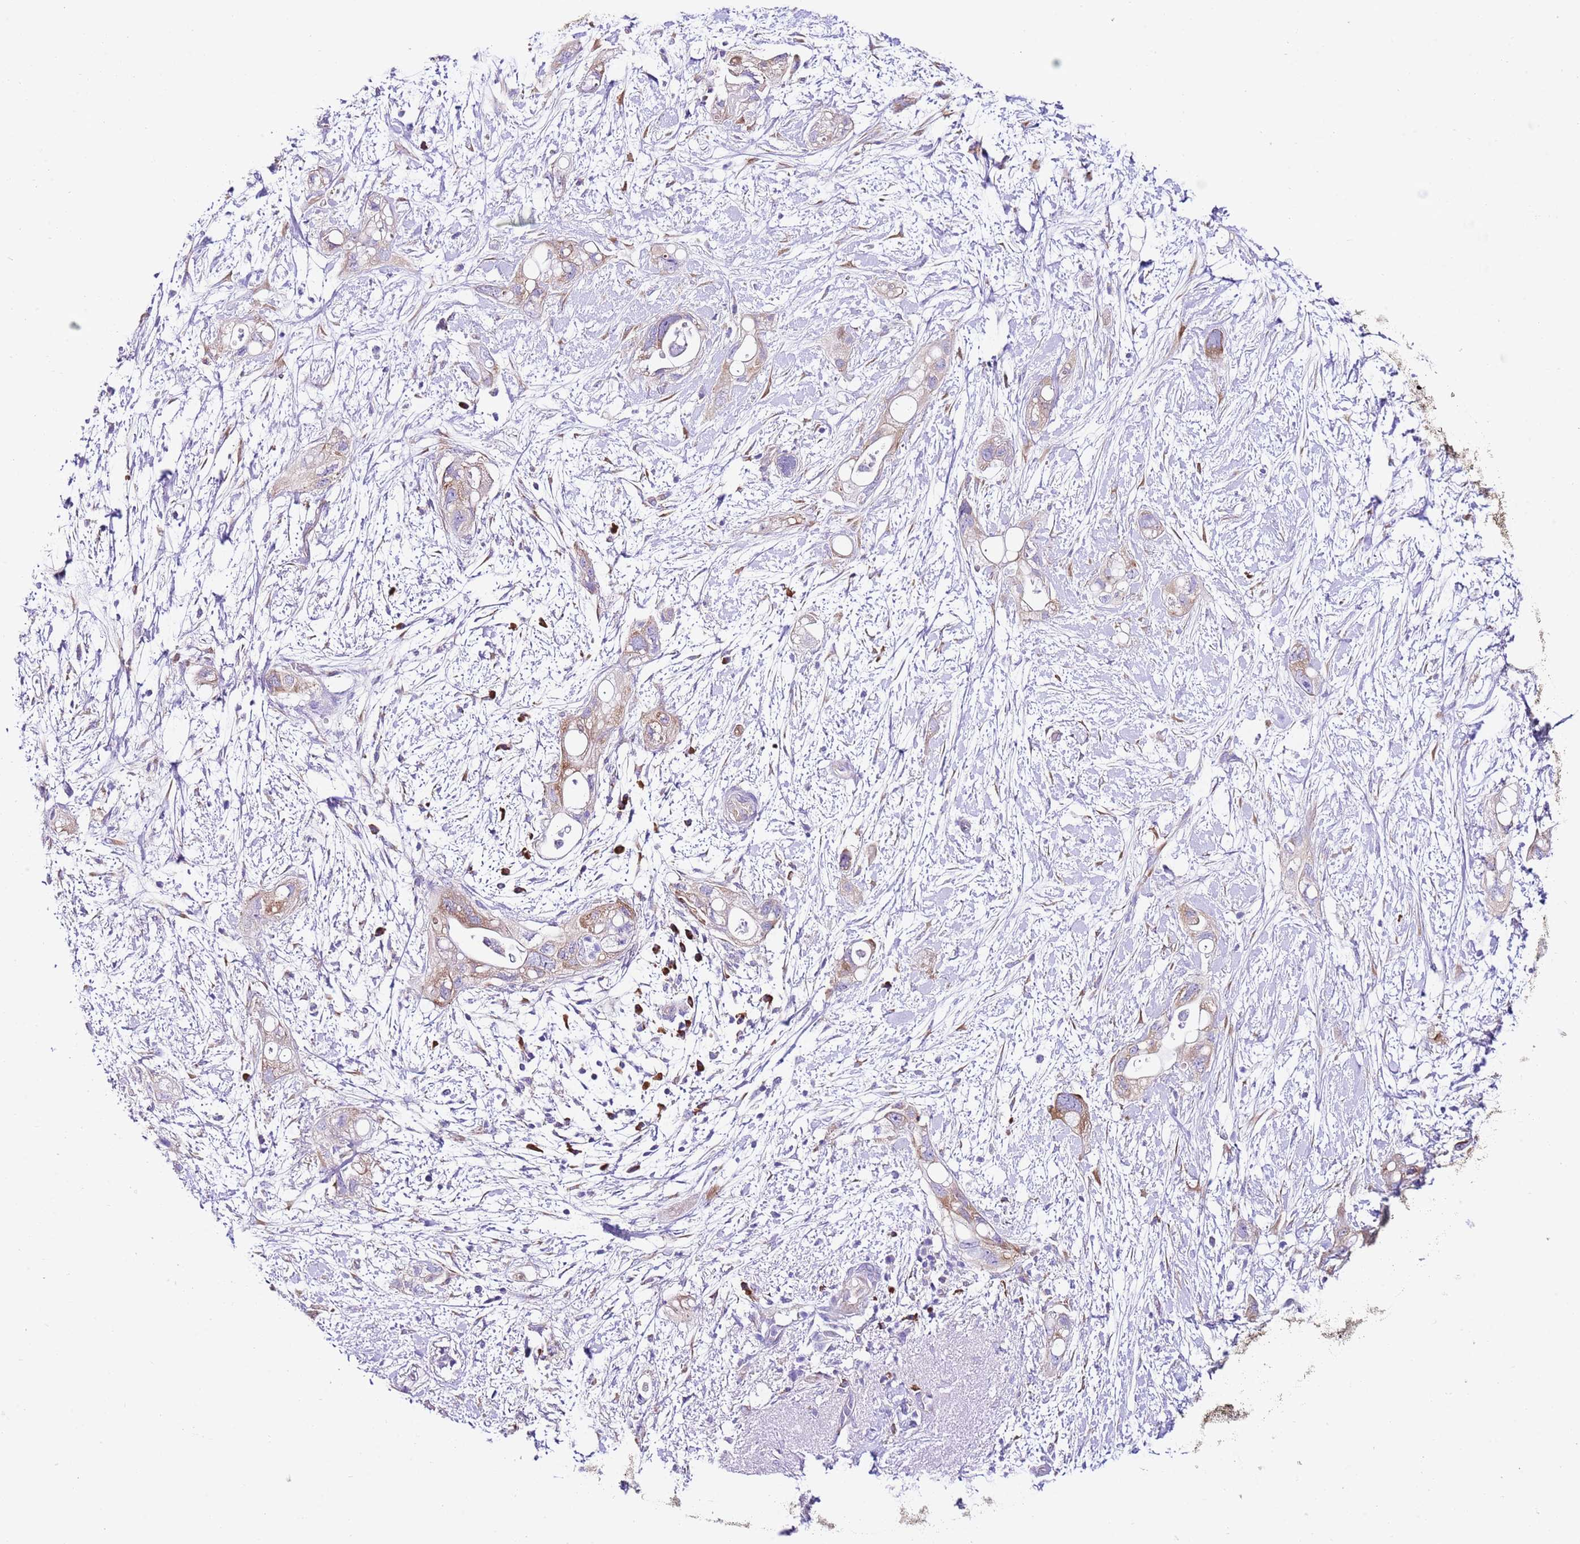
{"staining": {"intensity": "moderate", "quantity": "<25%", "location": "cytoplasmic/membranous"}, "tissue": "pancreatic cancer", "cell_type": "Tumor cells", "image_type": "cancer", "snomed": [{"axis": "morphology", "description": "Adenocarcinoma, NOS"}, {"axis": "topography", "description": "Pancreas"}], "caption": "Immunohistochemical staining of pancreatic cancer demonstrates low levels of moderate cytoplasmic/membranous staining in approximately <25% of tumor cells.", "gene": "RPS10", "patient": {"sex": "female", "age": 72}}